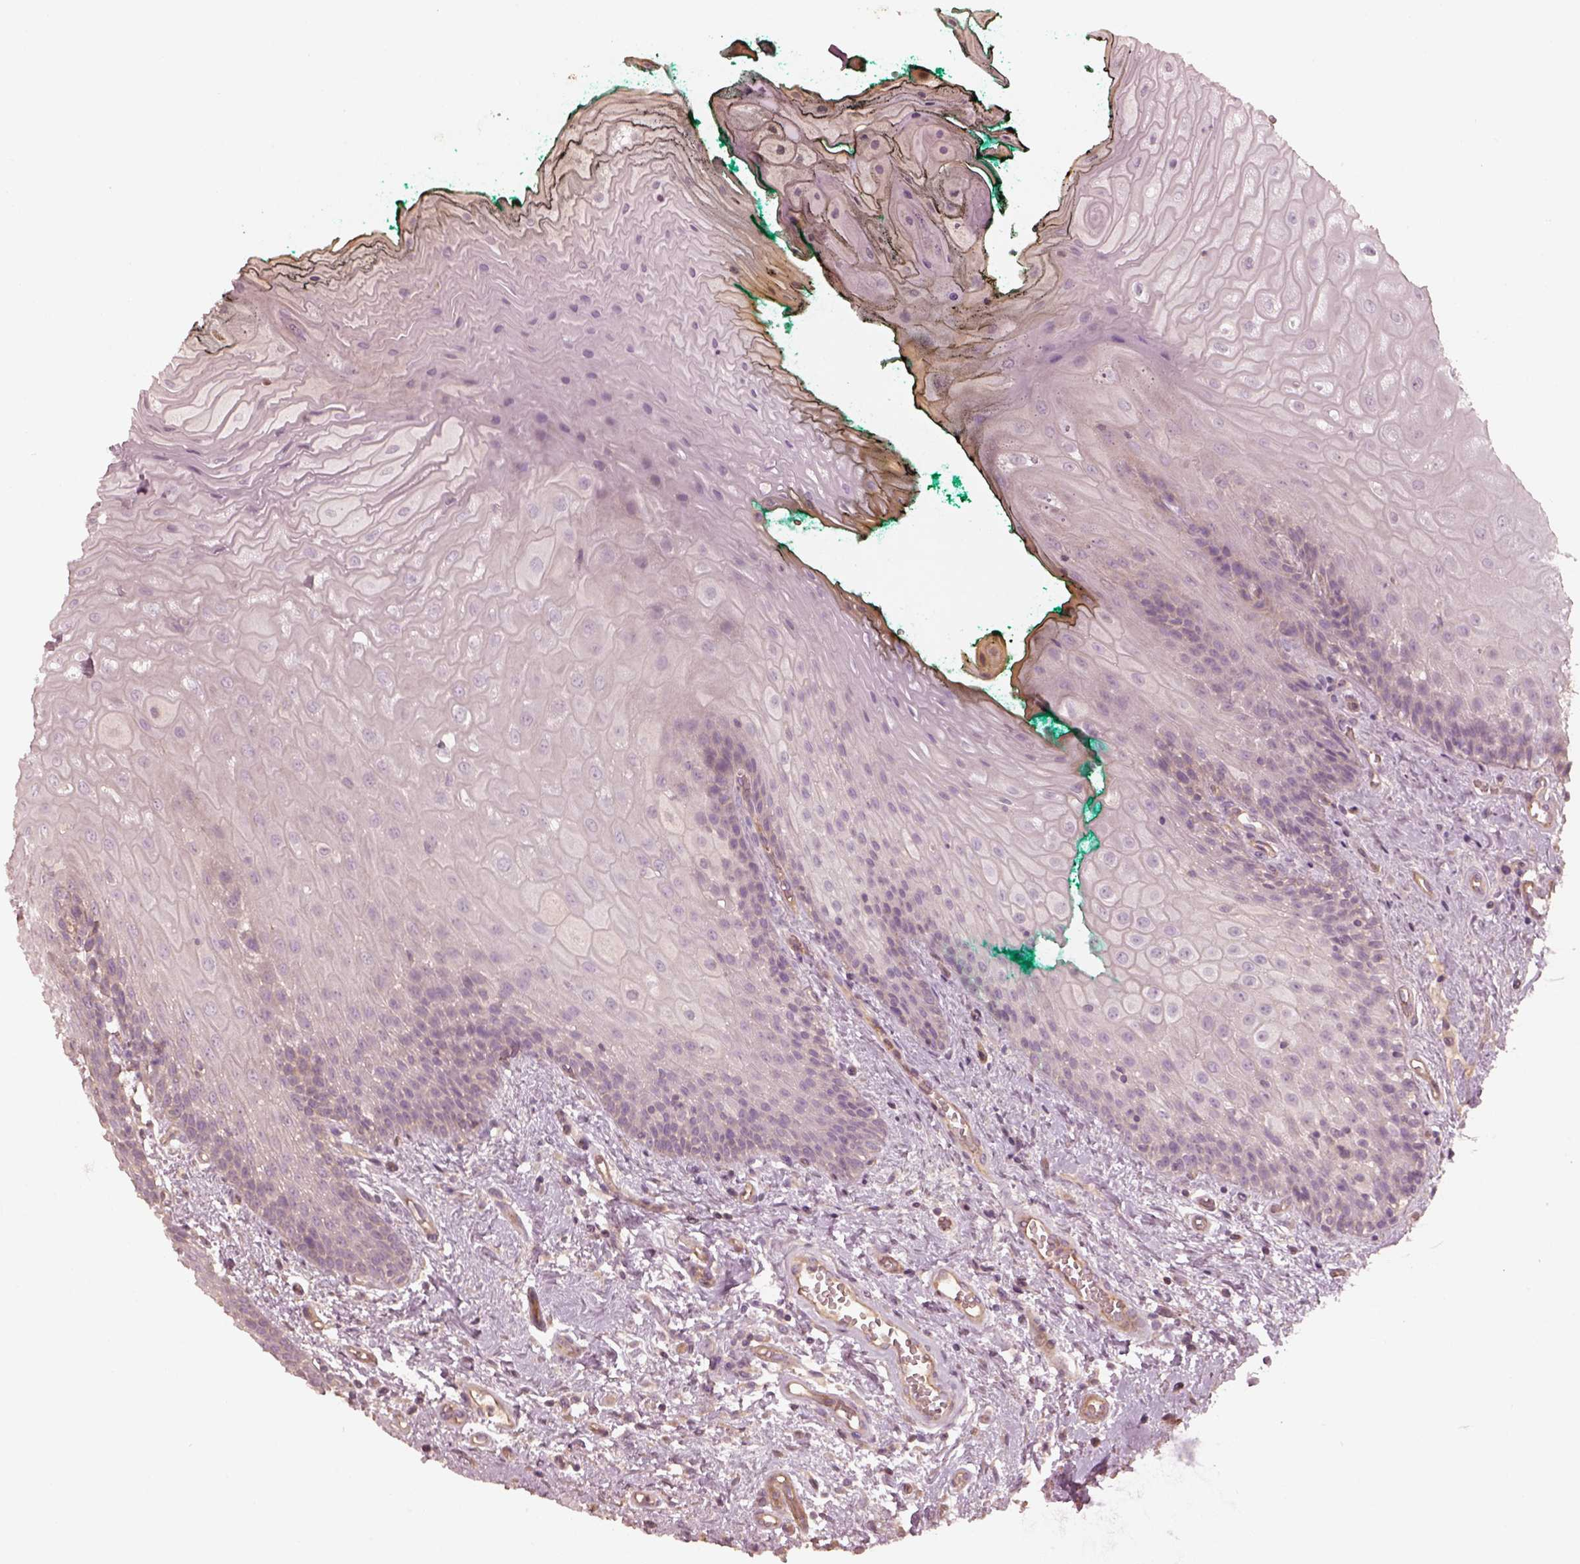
{"staining": {"intensity": "negative", "quantity": "none", "location": "none"}, "tissue": "oral mucosa", "cell_type": "Squamous epithelial cells", "image_type": "normal", "snomed": [{"axis": "morphology", "description": "Normal tissue, NOS"}, {"axis": "topography", "description": "Oral tissue"}], "caption": "A high-resolution photomicrograph shows immunohistochemistry staining of normal oral mucosa, which reveals no significant expression in squamous epithelial cells.", "gene": "OTOGL", "patient": {"sex": "female", "age": 68}}